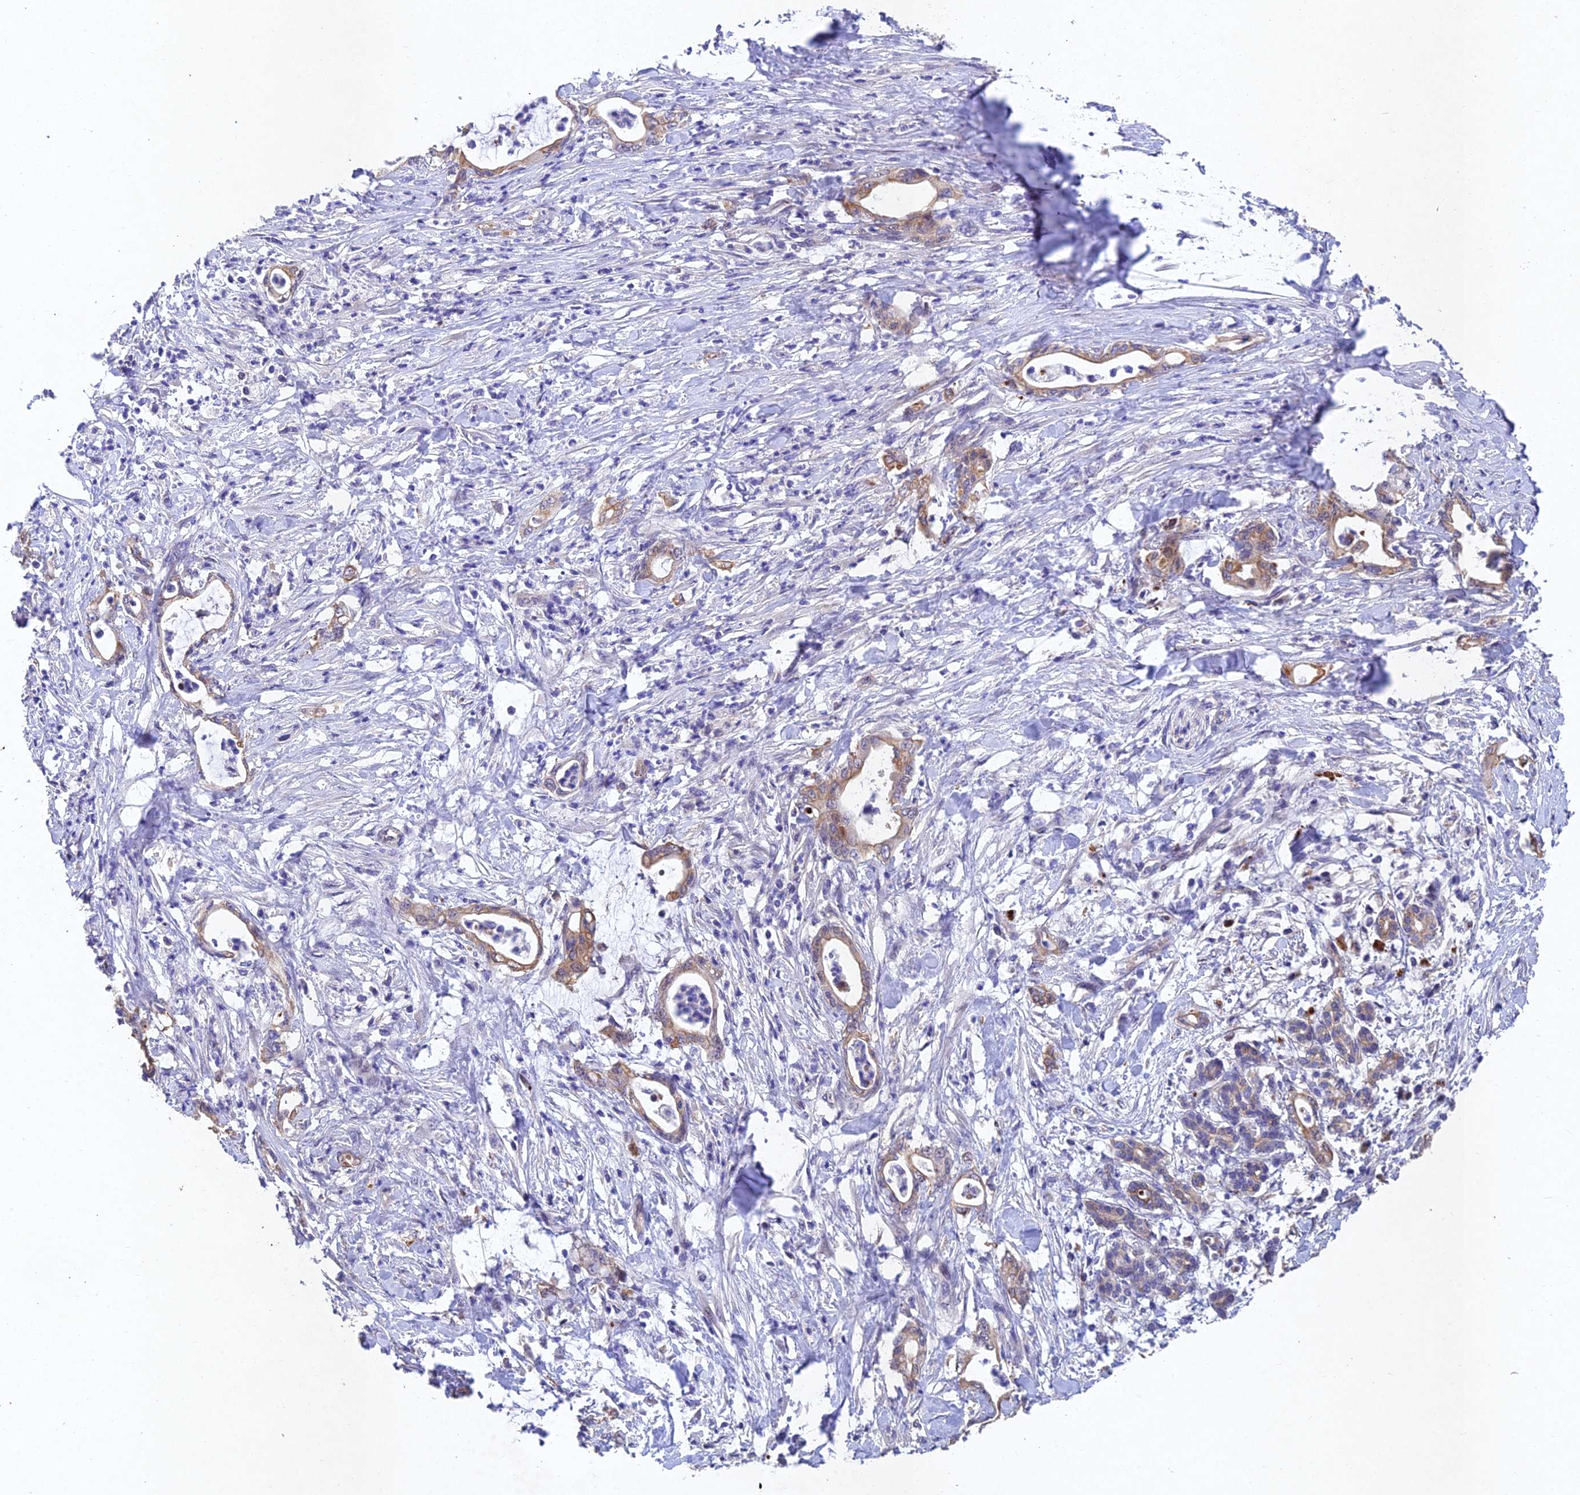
{"staining": {"intensity": "weak", "quantity": "25%-75%", "location": "cytoplasmic/membranous"}, "tissue": "pancreatic cancer", "cell_type": "Tumor cells", "image_type": "cancer", "snomed": [{"axis": "morphology", "description": "Adenocarcinoma, NOS"}, {"axis": "topography", "description": "Pancreas"}], "caption": "Protein staining exhibits weak cytoplasmic/membranous staining in about 25%-75% of tumor cells in pancreatic cancer. (DAB (3,3'-diaminobenzidine) = brown stain, brightfield microscopy at high magnification).", "gene": "NSMCE1", "patient": {"sex": "female", "age": 55}}